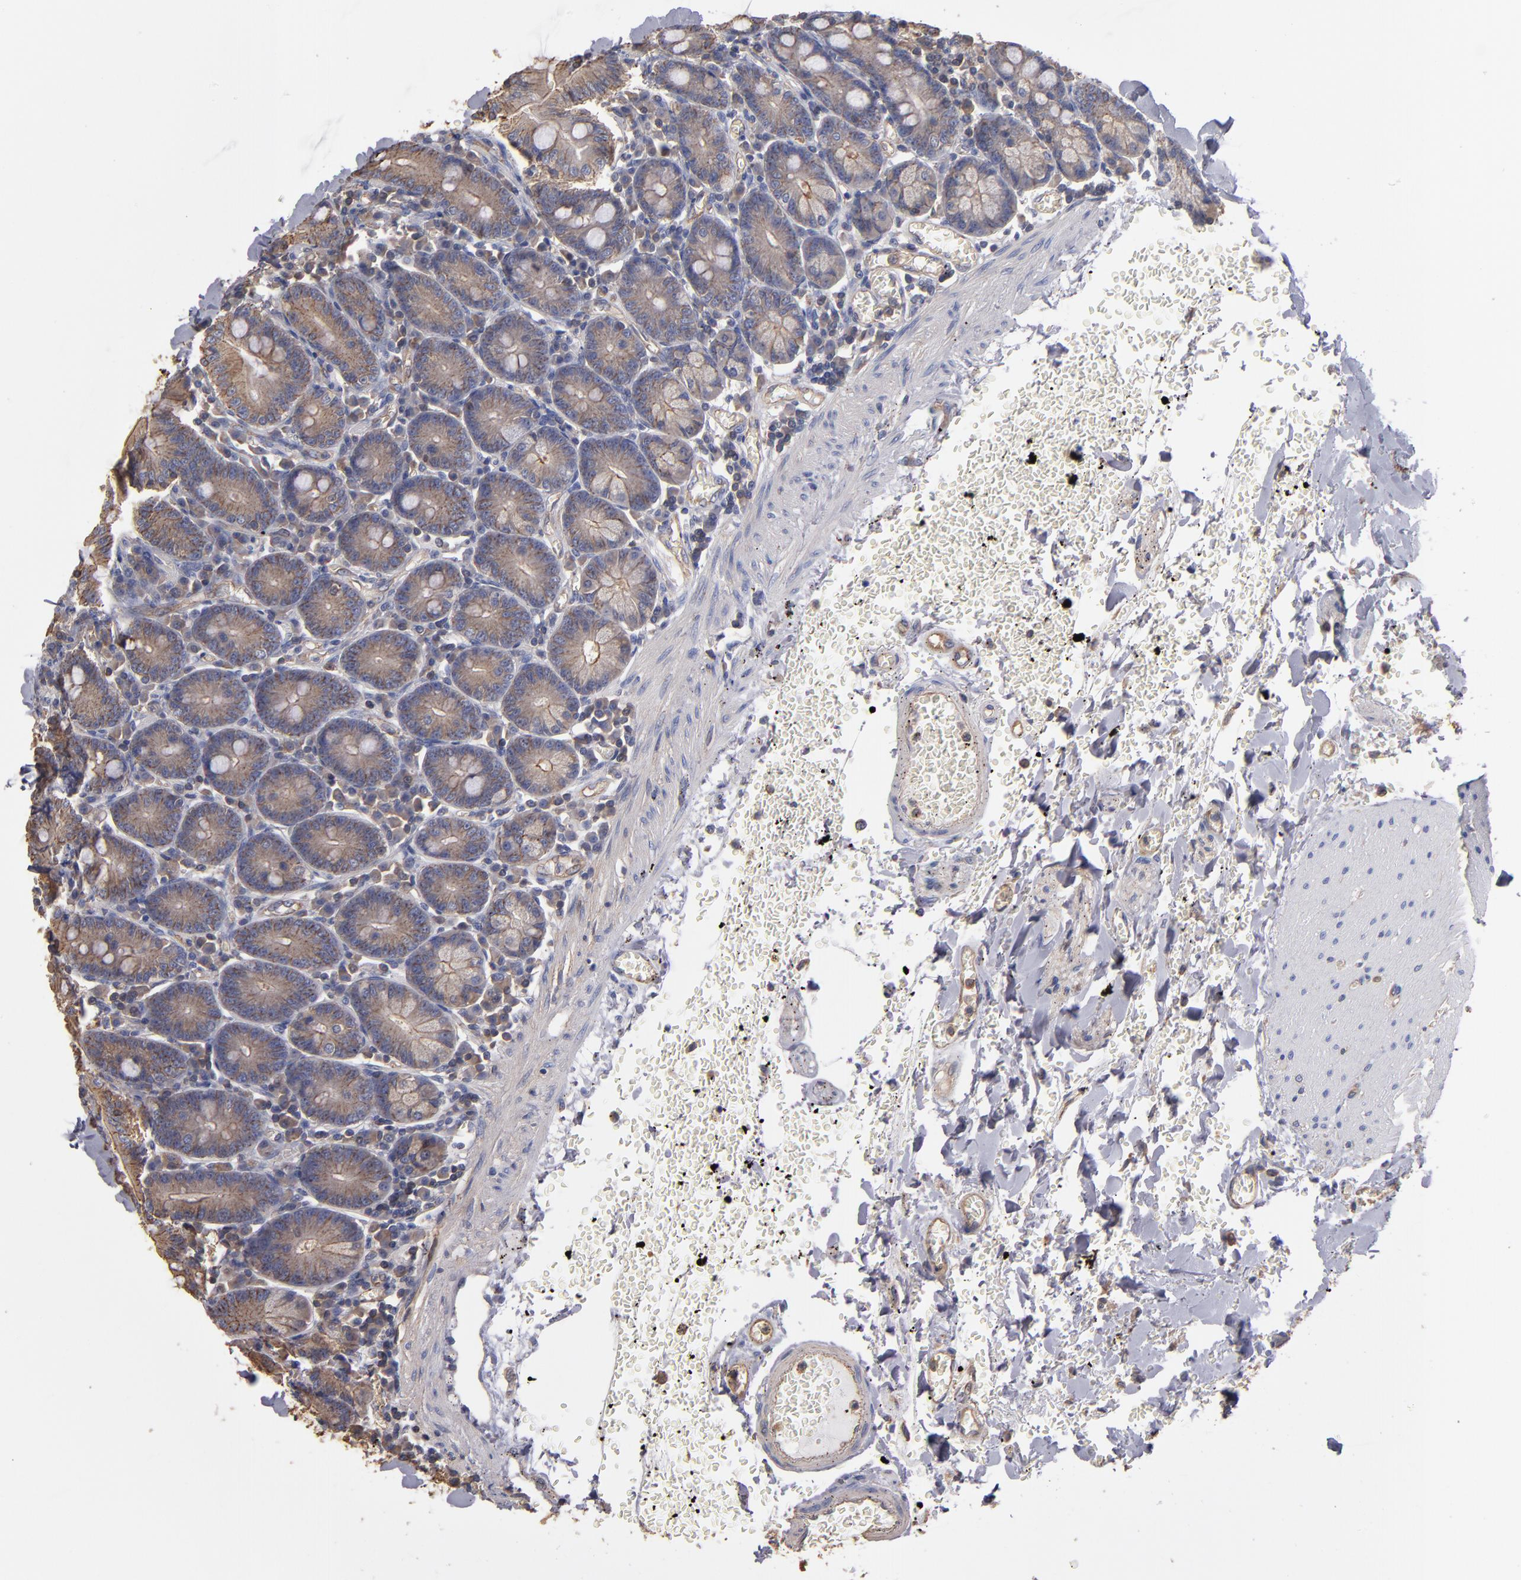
{"staining": {"intensity": "weak", "quantity": ">75%", "location": "cytoplasmic/membranous"}, "tissue": "small intestine", "cell_type": "Glandular cells", "image_type": "normal", "snomed": [{"axis": "morphology", "description": "Normal tissue, NOS"}, {"axis": "topography", "description": "Small intestine"}], "caption": "This photomicrograph shows immunohistochemistry (IHC) staining of benign human small intestine, with low weak cytoplasmic/membranous expression in approximately >75% of glandular cells.", "gene": "ESYT2", "patient": {"sex": "male", "age": 71}}